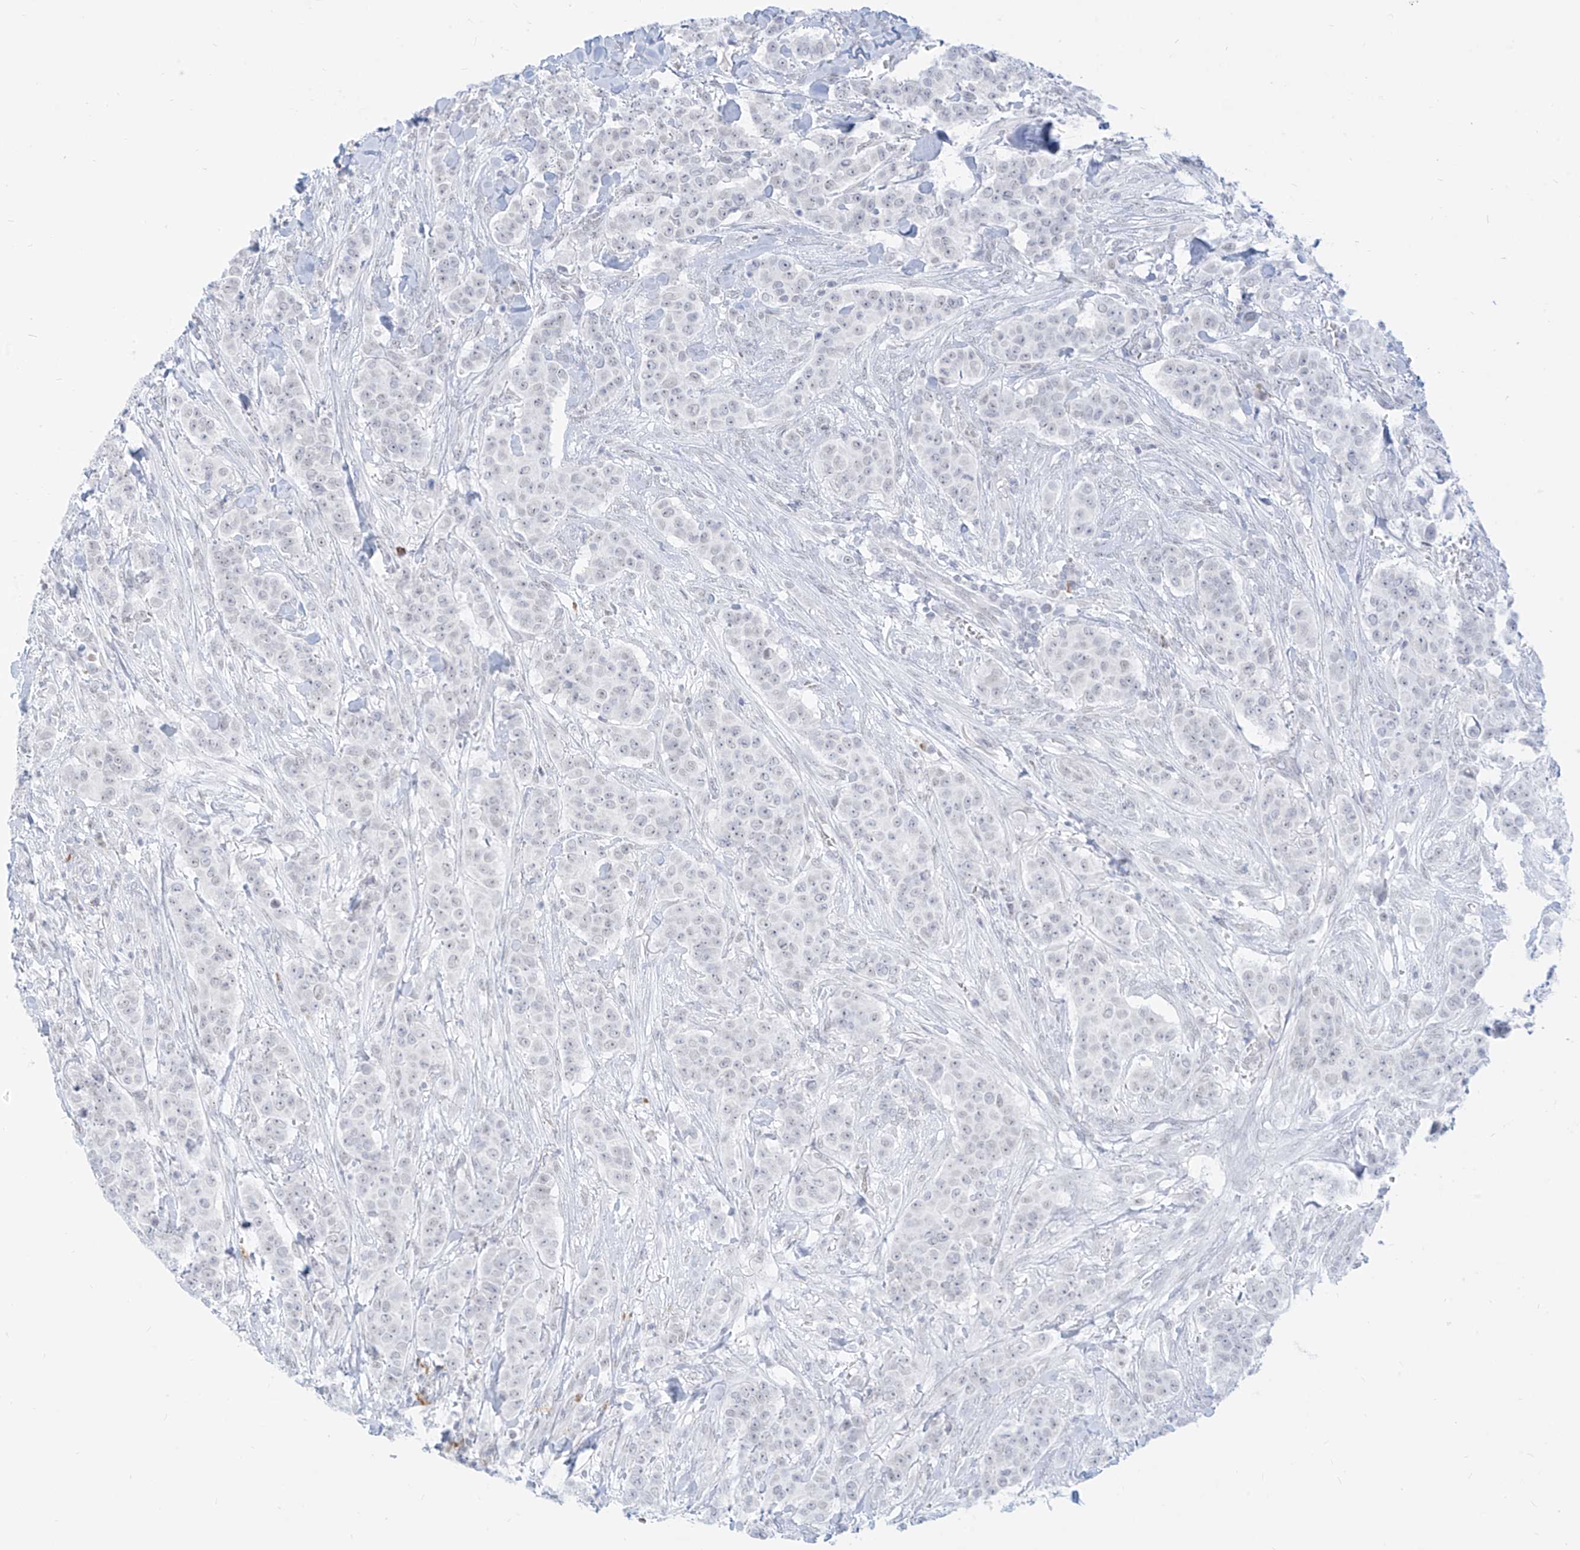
{"staining": {"intensity": "negative", "quantity": "none", "location": "none"}, "tissue": "breast cancer", "cell_type": "Tumor cells", "image_type": "cancer", "snomed": [{"axis": "morphology", "description": "Duct carcinoma"}, {"axis": "topography", "description": "Breast"}], "caption": "Tumor cells are negative for protein expression in human intraductal carcinoma (breast).", "gene": "SUPT5H", "patient": {"sex": "female", "age": 40}}